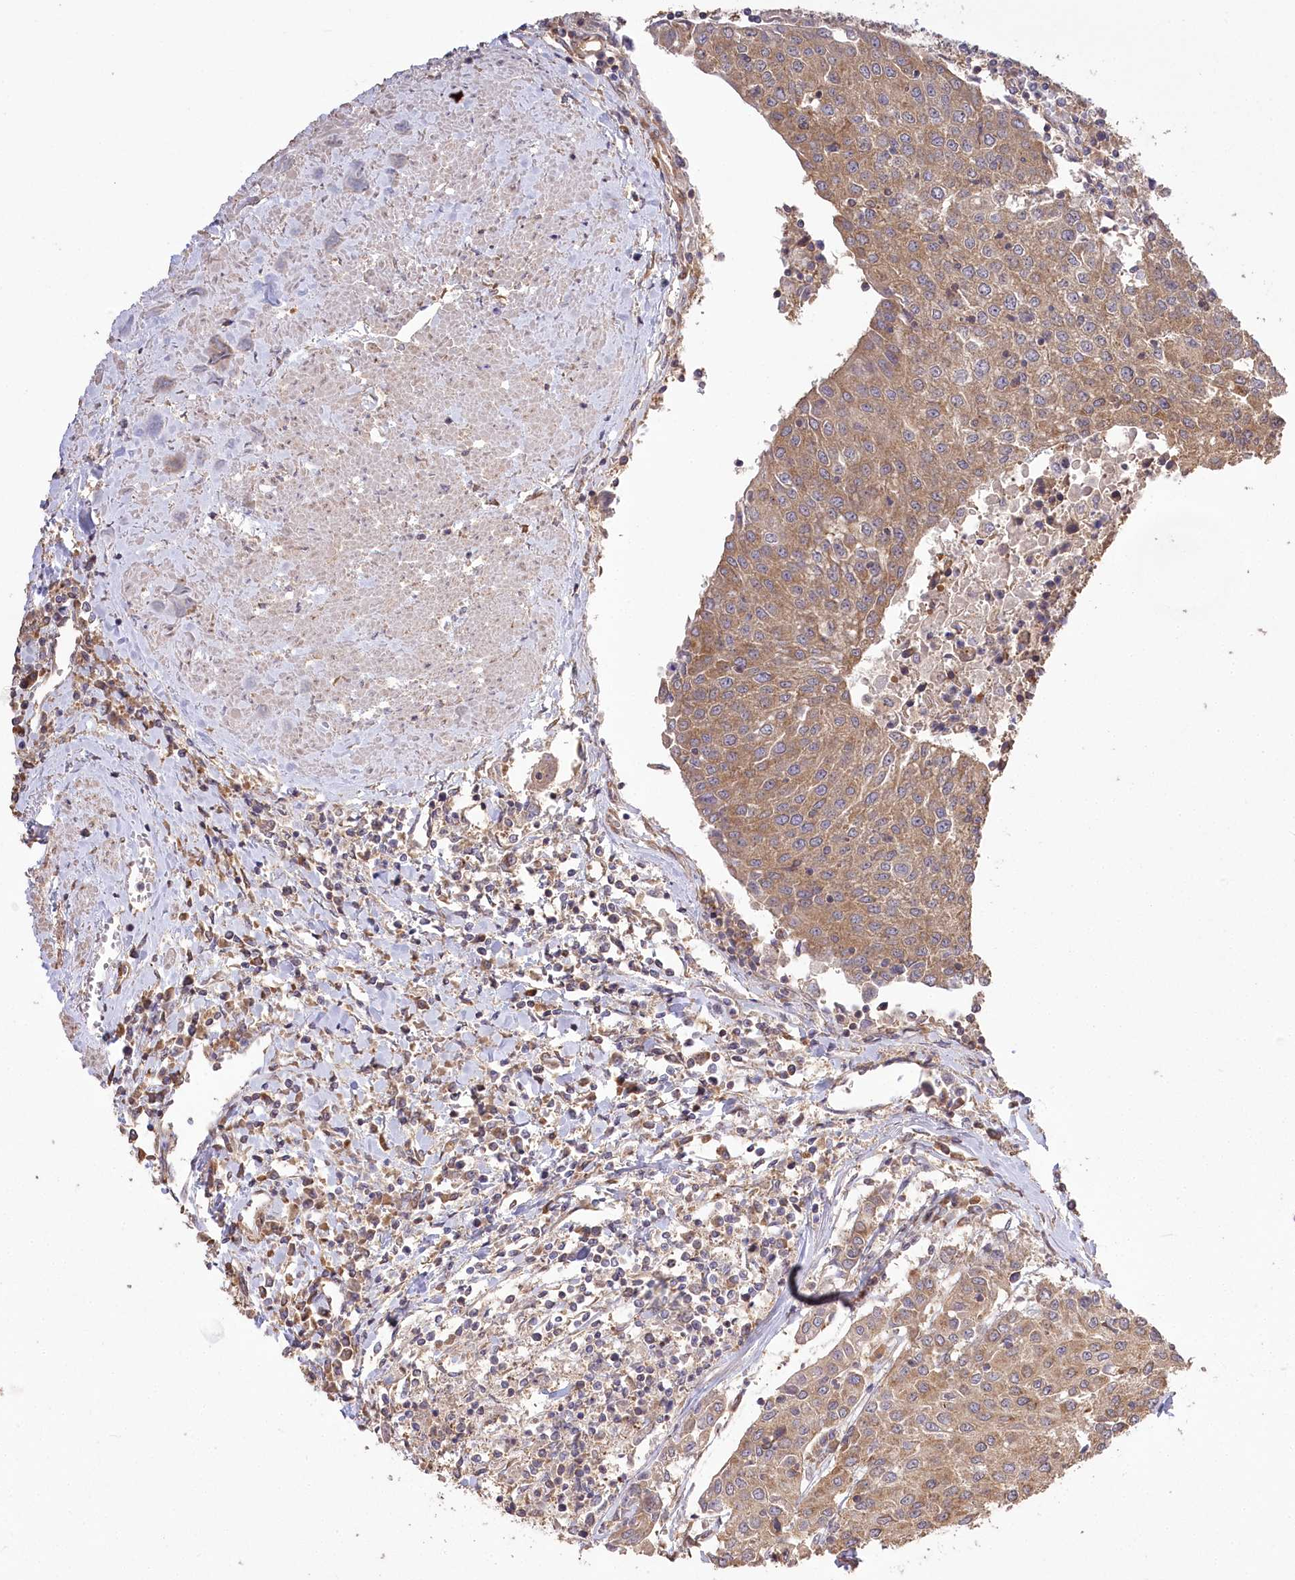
{"staining": {"intensity": "moderate", "quantity": ">75%", "location": "cytoplasmic/membranous"}, "tissue": "urothelial cancer", "cell_type": "Tumor cells", "image_type": "cancer", "snomed": [{"axis": "morphology", "description": "Urothelial carcinoma, High grade"}, {"axis": "topography", "description": "Urinary bladder"}], "caption": "High-grade urothelial carcinoma stained for a protein (brown) reveals moderate cytoplasmic/membranous positive expression in approximately >75% of tumor cells.", "gene": "PRSS53", "patient": {"sex": "female", "age": 85}}